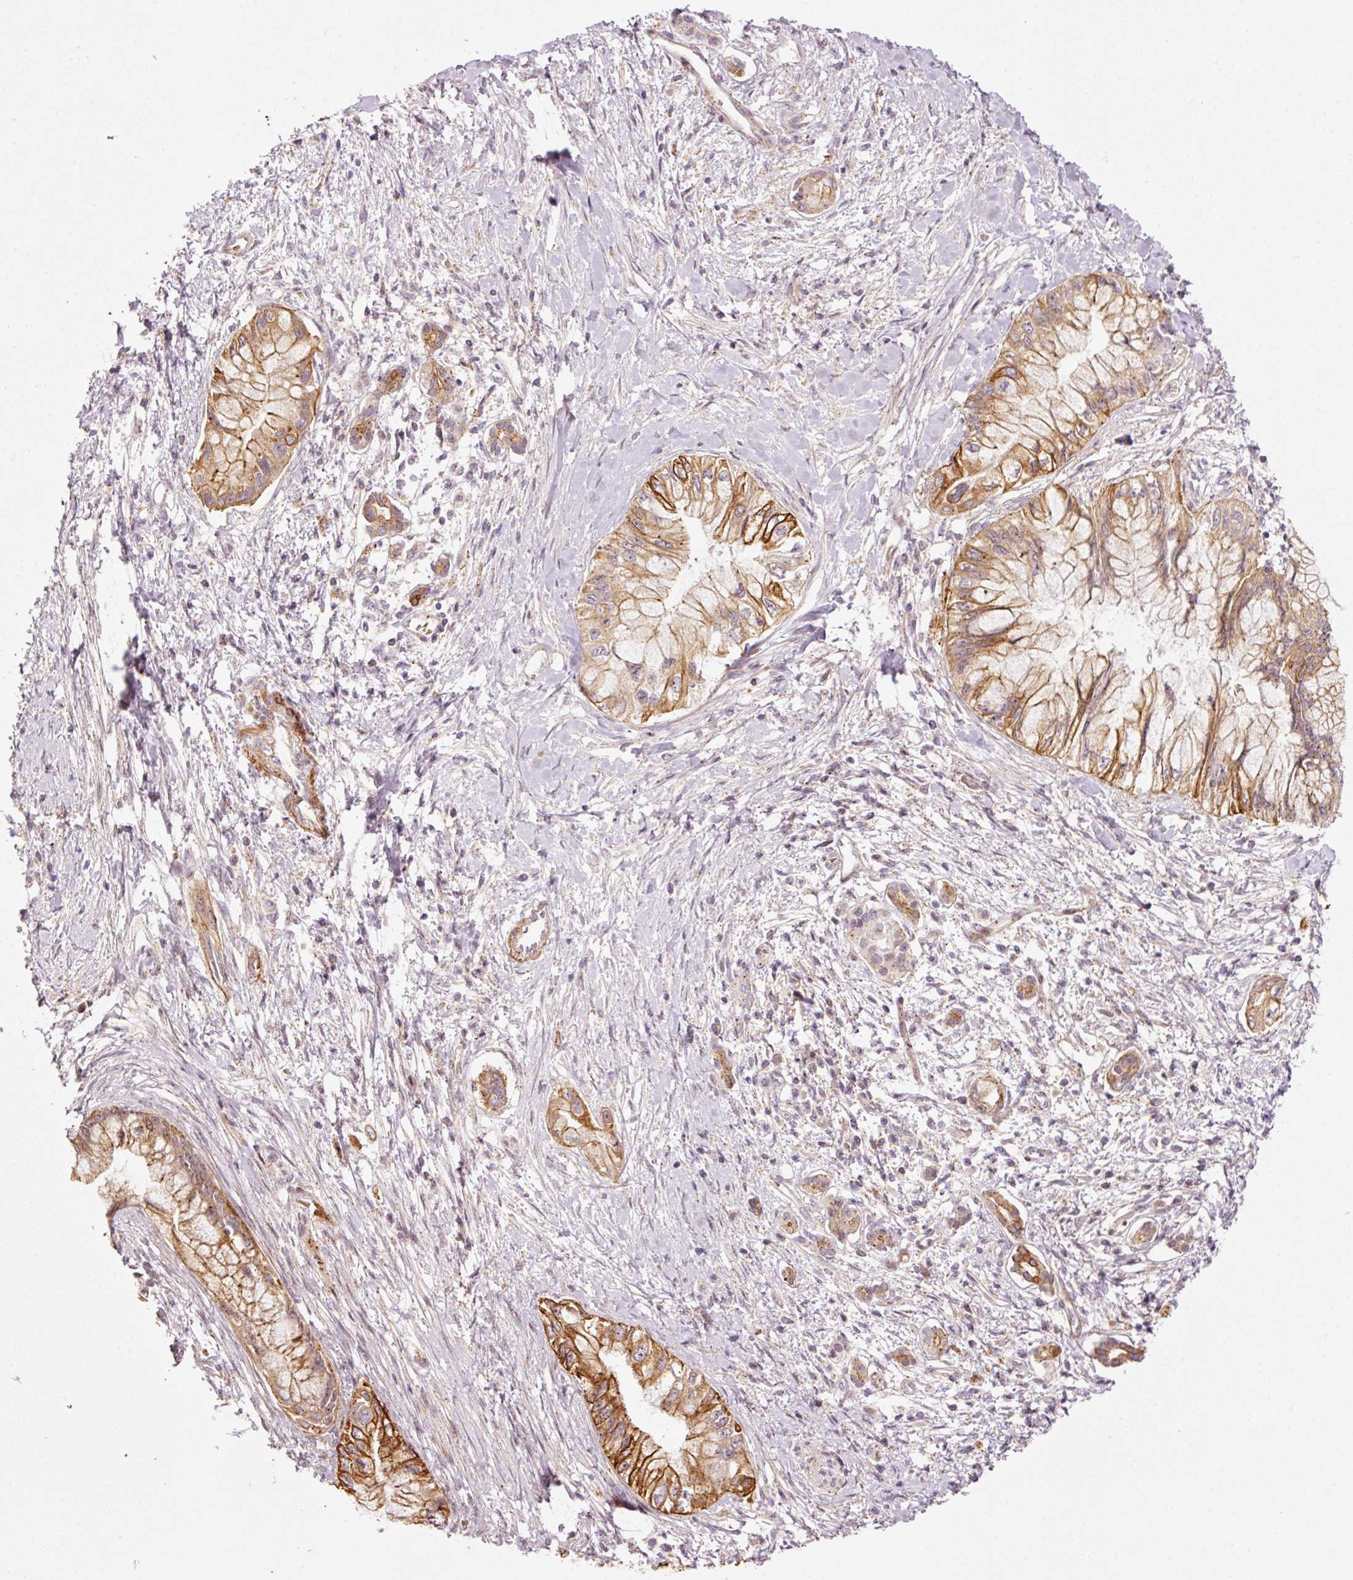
{"staining": {"intensity": "moderate", "quantity": ">75%", "location": "cytoplasmic/membranous"}, "tissue": "pancreatic cancer", "cell_type": "Tumor cells", "image_type": "cancer", "snomed": [{"axis": "morphology", "description": "Adenocarcinoma, NOS"}, {"axis": "topography", "description": "Pancreas"}], "caption": "The photomicrograph reveals staining of pancreatic cancer (adenocarcinoma), revealing moderate cytoplasmic/membranous protein positivity (brown color) within tumor cells.", "gene": "ANKRD20A1", "patient": {"sex": "male", "age": 48}}